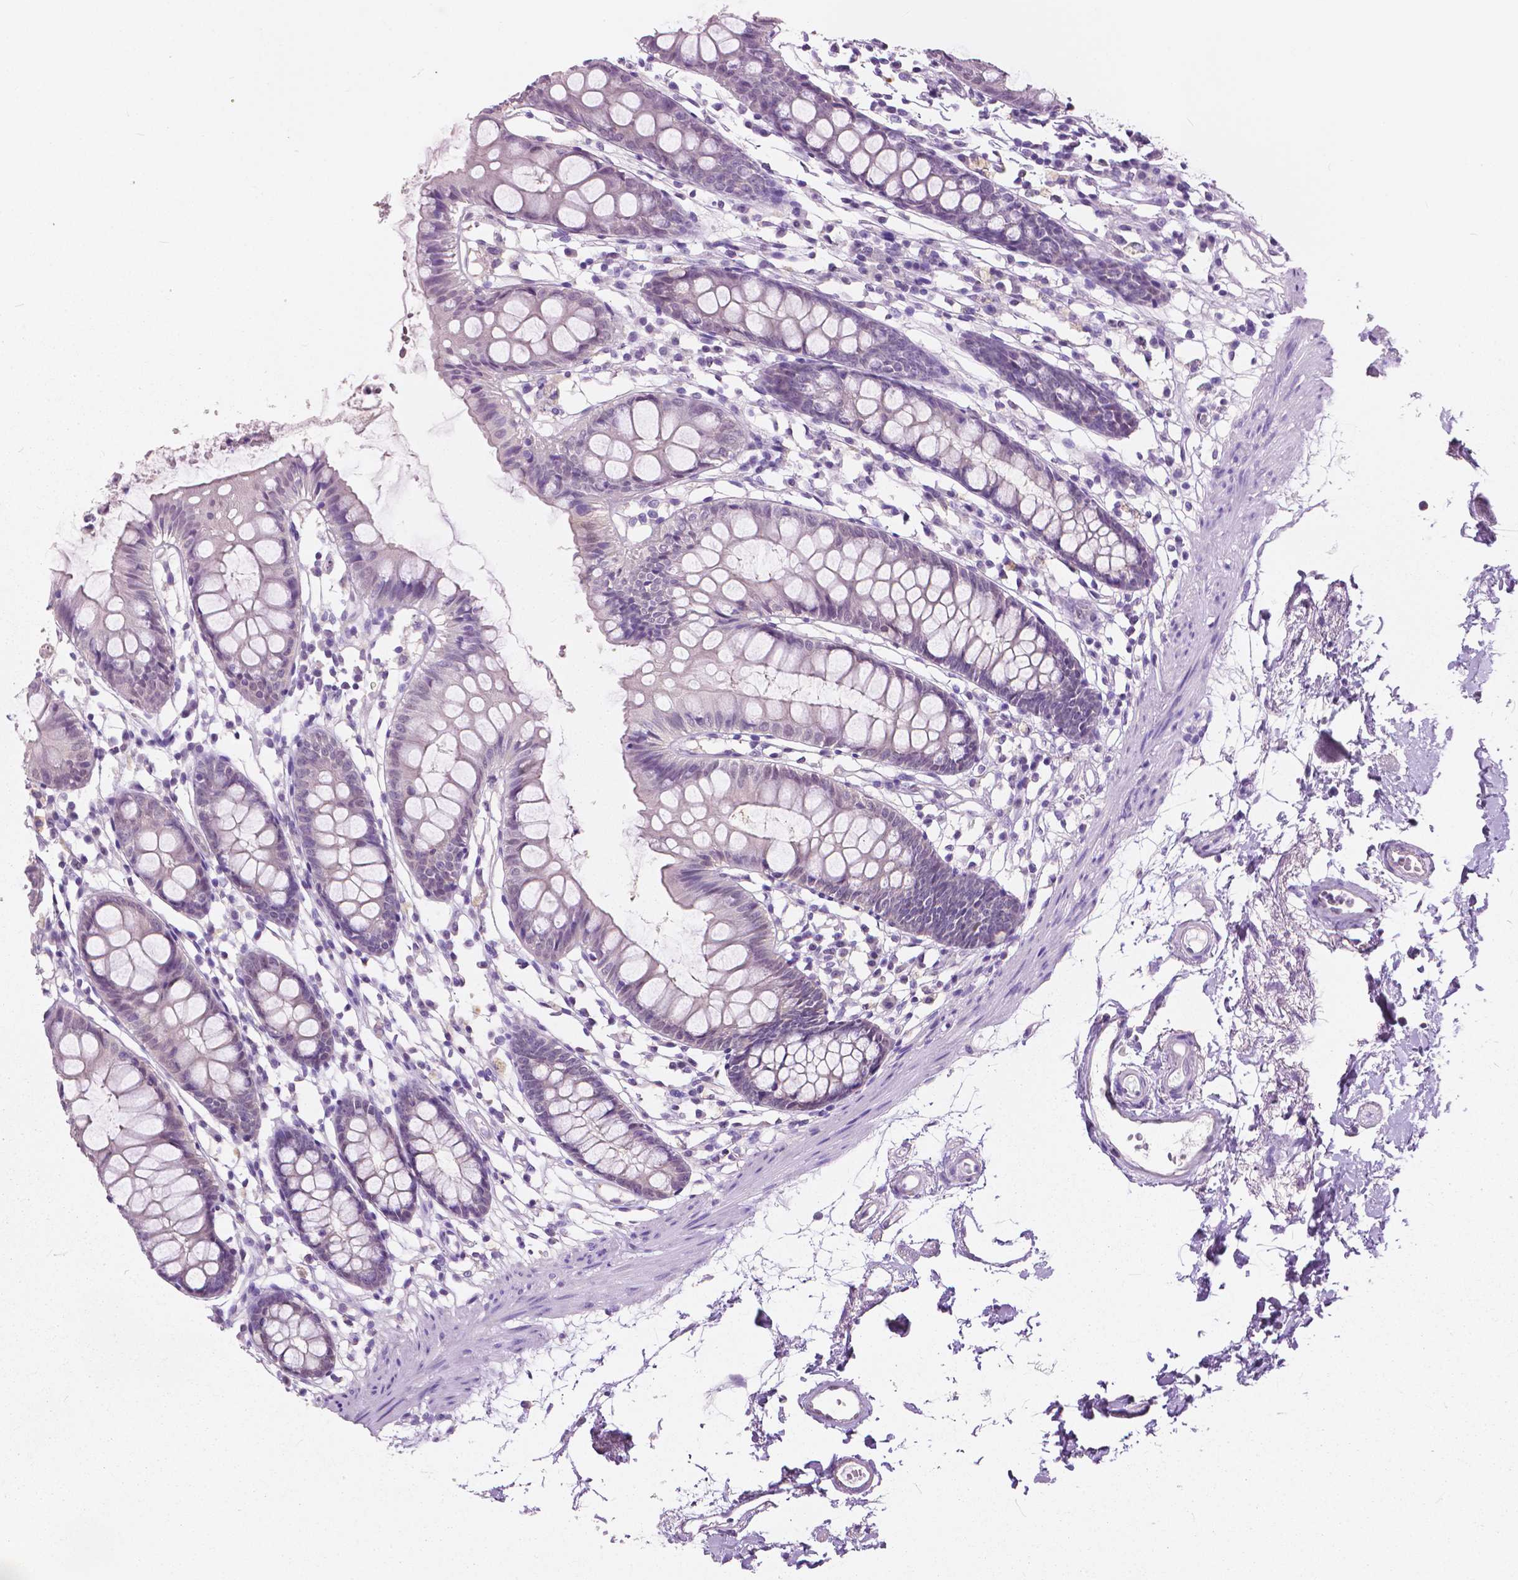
{"staining": {"intensity": "negative", "quantity": "none", "location": "none"}, "tissue": "colon", "cell_type": "Endothelial cells", "image_type": "normal", "snomed": [{"axis": "morphology", "description": "Normal tissue, NOS"}, {"axis": "topography", "description": "Colon"}], "caption": "High power microscopy micrograph of an IHC histopathology image of benign colon, revealing no significant expression in endothelial cells. (DAB immunohistochemistry, high magnification).", "gene": "TKFC", "patient": {"sex": "female", "age": 84}}